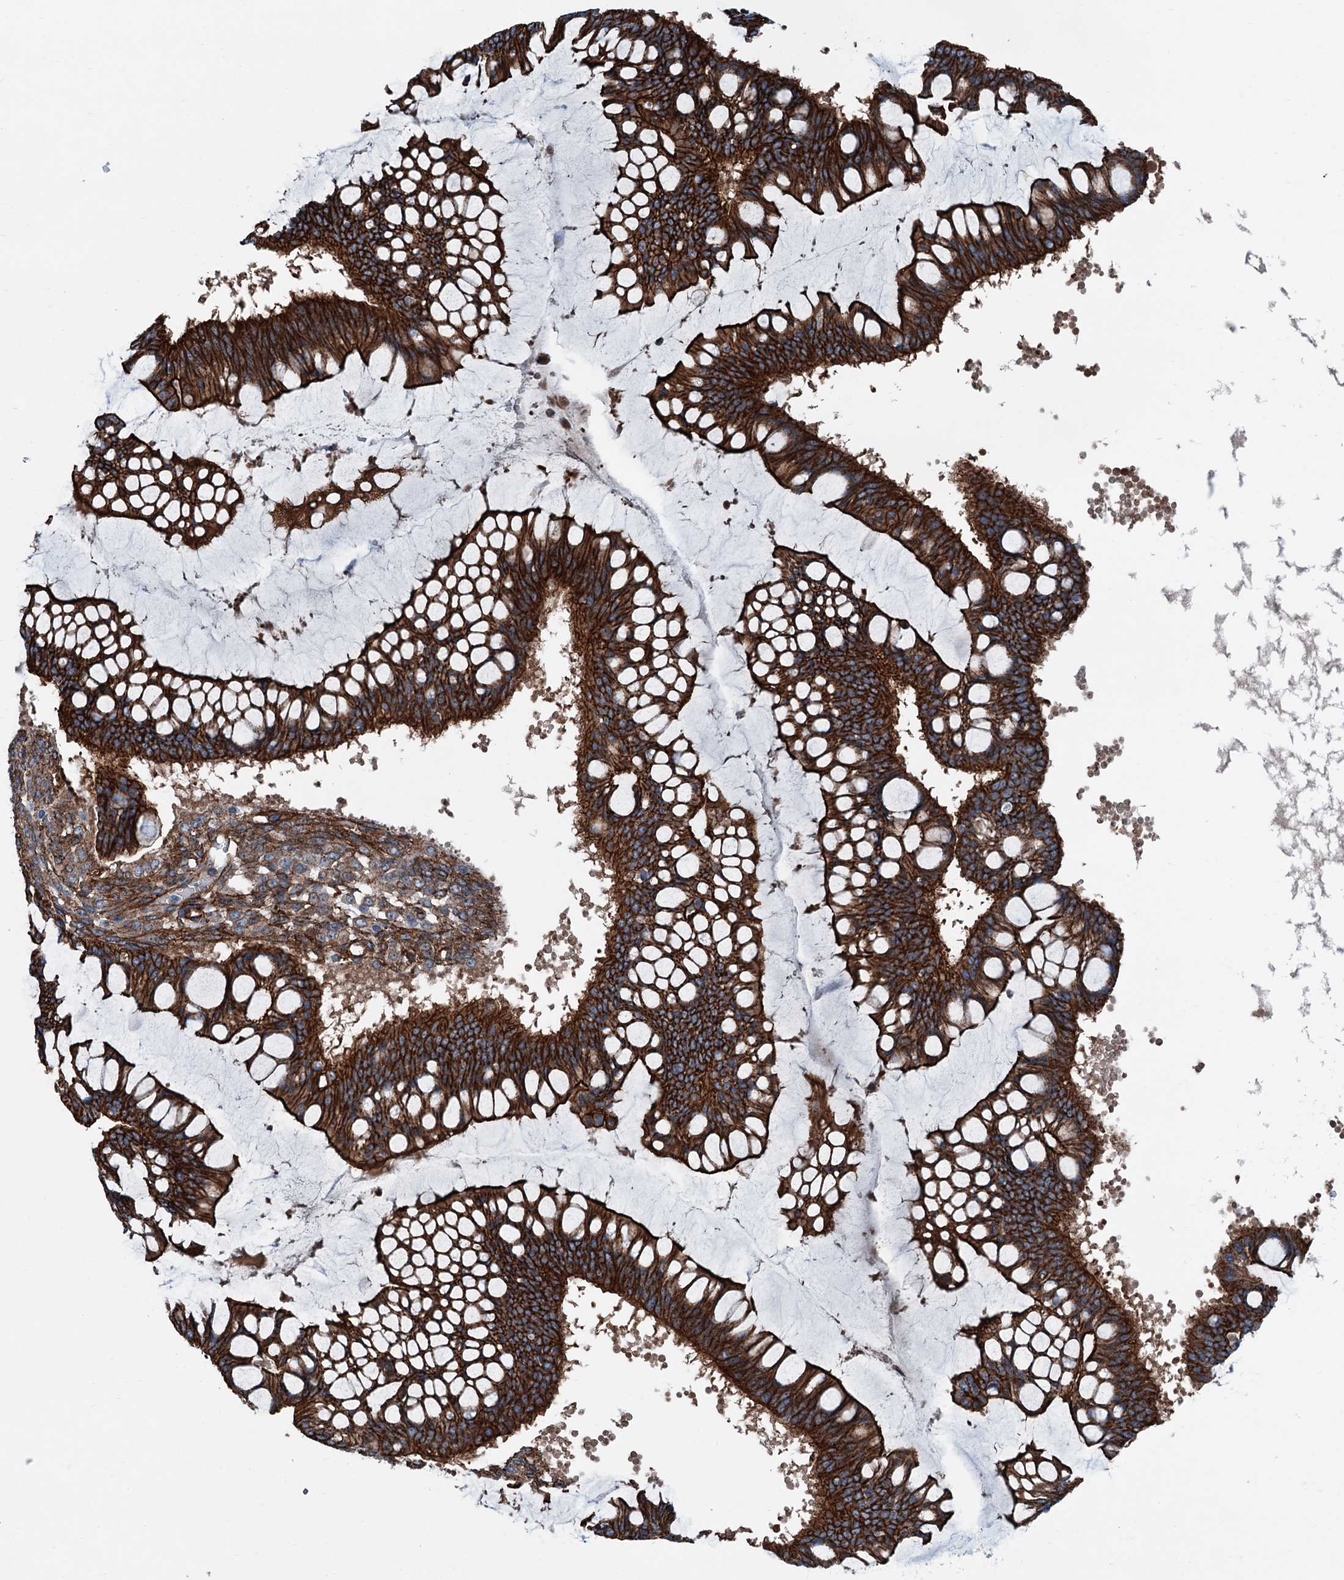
{"staining": {"intensity": "strong", "quantity": ">75%", "location": "cytoplasmic/membranous"}, "tissue": "ovarian cancer", "cell_type": "Tumor cells", "image_type": "cancer", "snomed": [{"axis": "morphology", "description": "Cystadenocarcinoma, mucinous, NOS"}, {"axis": "topography", "description": "Ovary"}], "caption": "This micrograph displays immunohistochemistry staining of human ovarian cancer, with high strong cytoplasmic/membranous expression in approximately >75% of tumor cells.", "gene": "NMRAL1", "patient": {"sex": "female", "age": 73}}